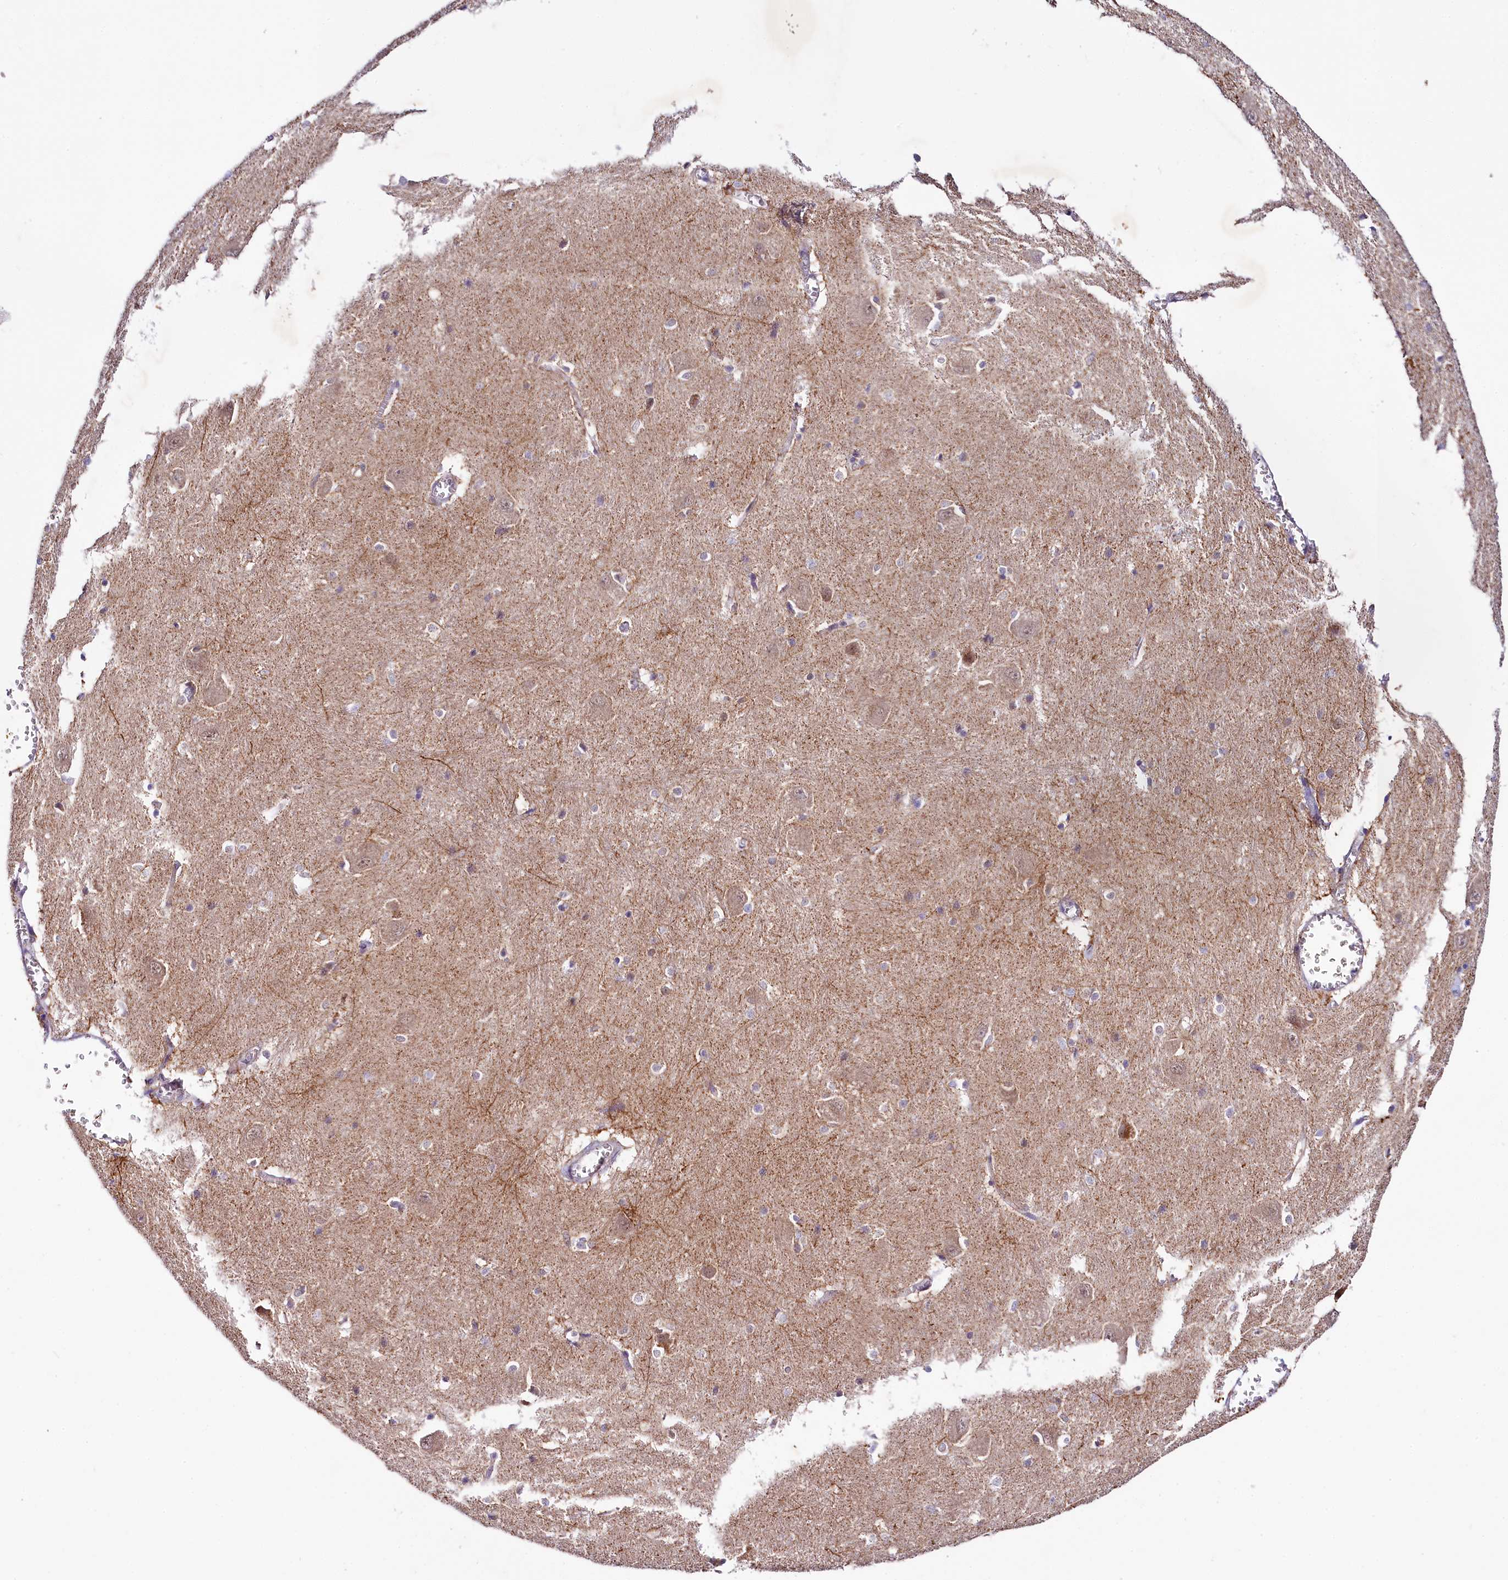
{"staining": {"intensity": "weak", "quantity": "25%-75%", "location": "cytoplasmic/membranous"}, "tissue": "caudate", "cell_type": "Glial cells", "image_type": "normal", "snomed": [{"axis": "morphology", "description": "Normal tissue, NOS"}, {"axis": "topography", "description": "Lateral ventricle wall"}], "caption": "A brown stain shows weak cytoplasmic/membranous expression of a protein in glial cells of normal caudate.", "gene": "CEP295", "patient": {"sex": "male", "age": 37}}